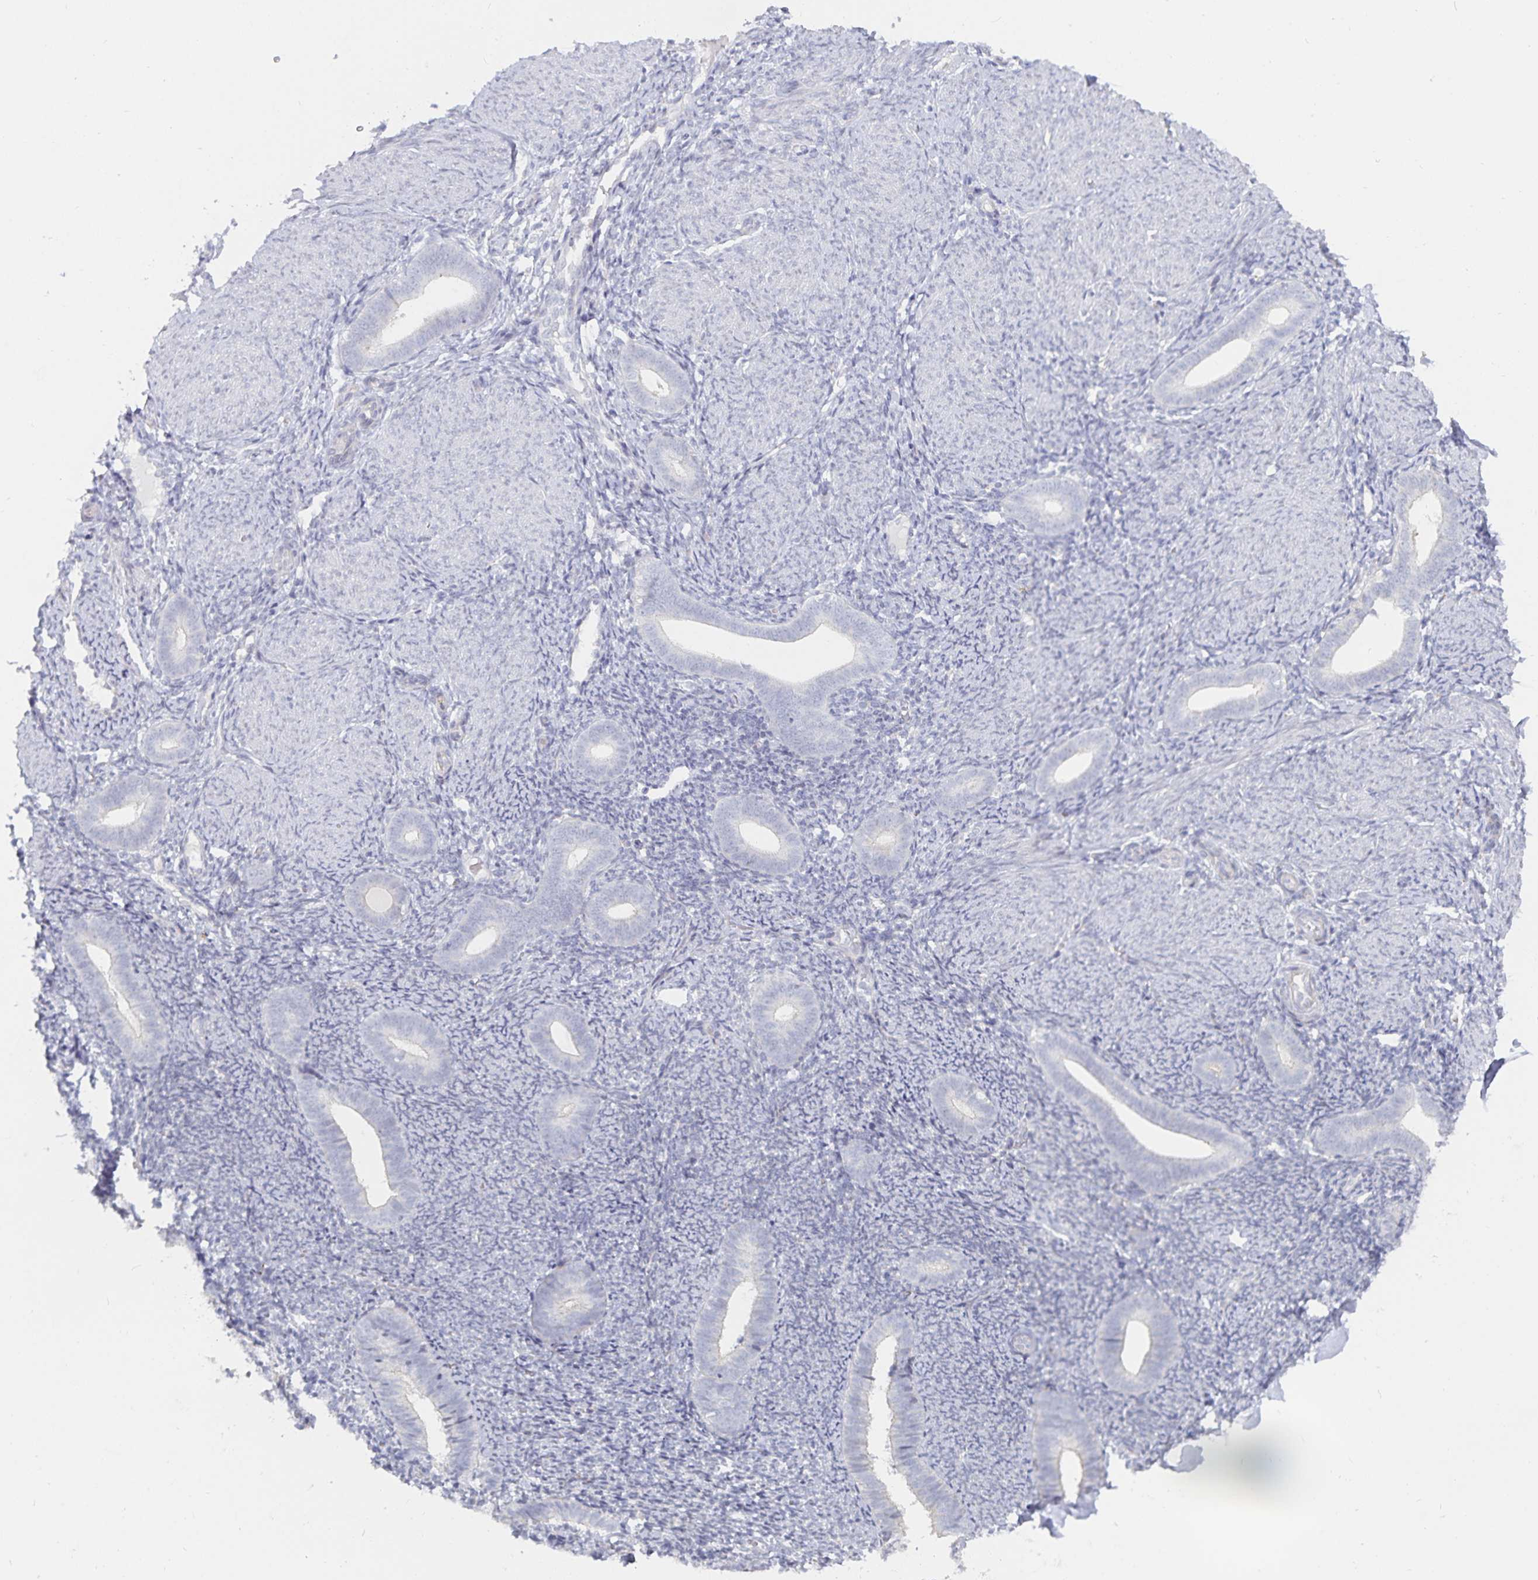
{"staining": {"intensity": "negative", "quantity": "none", "location": "none"}, "tissue": "endometrium", "cell_type": "Cells in endometrial stroma", "image_type": "normal", "snomed": [{"axis": "morphology", "description": "Normal tissue, NOS"}, {"axis": "topography", "description": "Endometrium"}], "caption": "There is no significant staining in cells in endometrial stroma of endometrium. (Immunohistochemistry, brightfield microscopy, high magnification).", "gene": "S100G", "patient": {"sex": "female", "age": 39}}